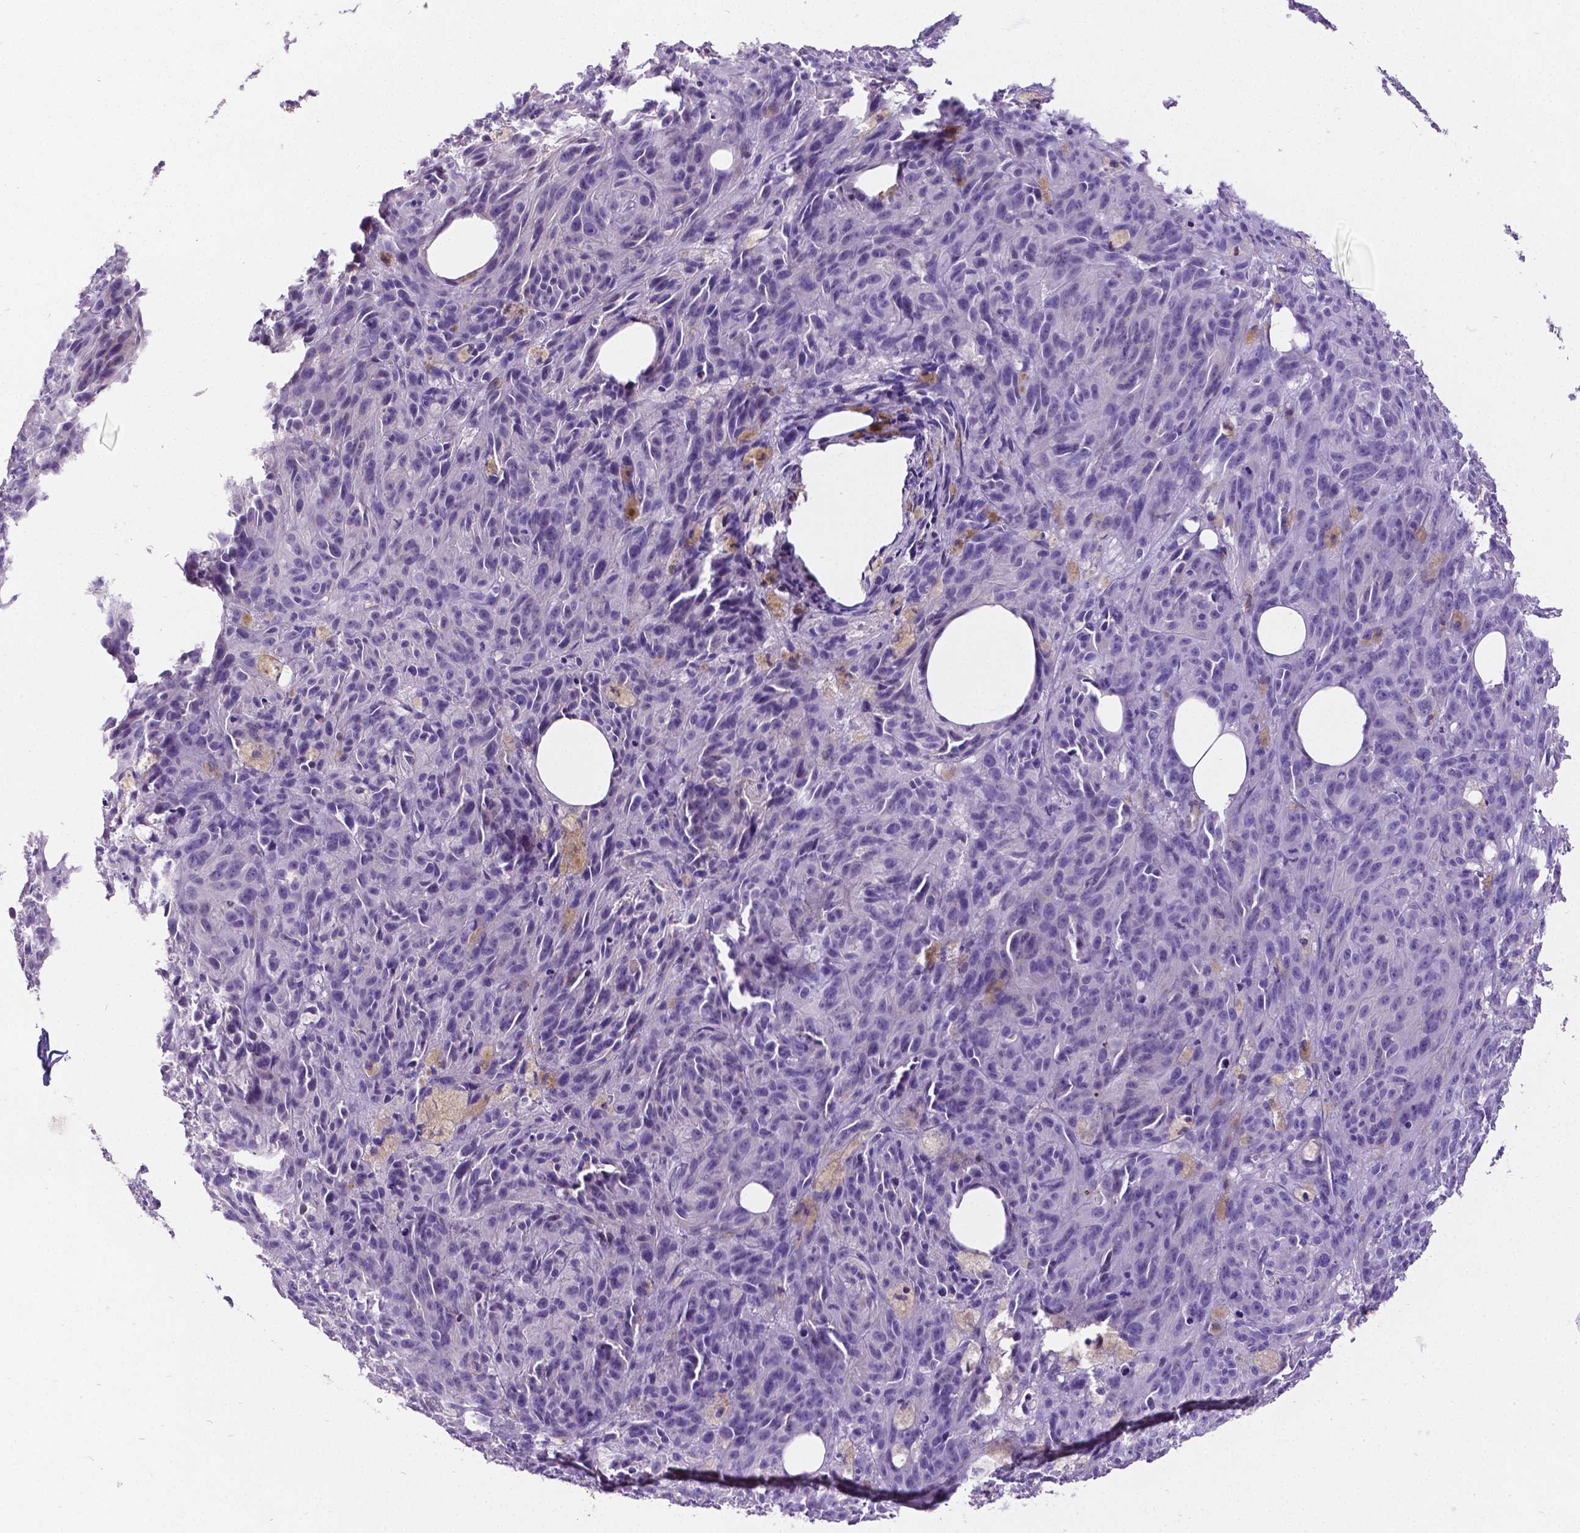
{"staining": {"intensity": "negative", "quantity": "none", "location": "none"}, "tissue": "melanoma", "cell_type": "Tumor cells", "image_type": "cancer", "snomed": [{"axis": "morphology", "description": "Malignant melanoma, NOS"}, {"axis": "topography", "description": "Skin"}], "caption": "Immunohistochemistry (IHC) histopathology image of neoplastic tissue: malignant melanoma stained with DAB exhibits no significant protein expression in tumor cells. (DAB immunohistochemistry with hematoxylin counter stain).", "gene": "SATB2", "patient": {"sex": "female", "age": 34}}